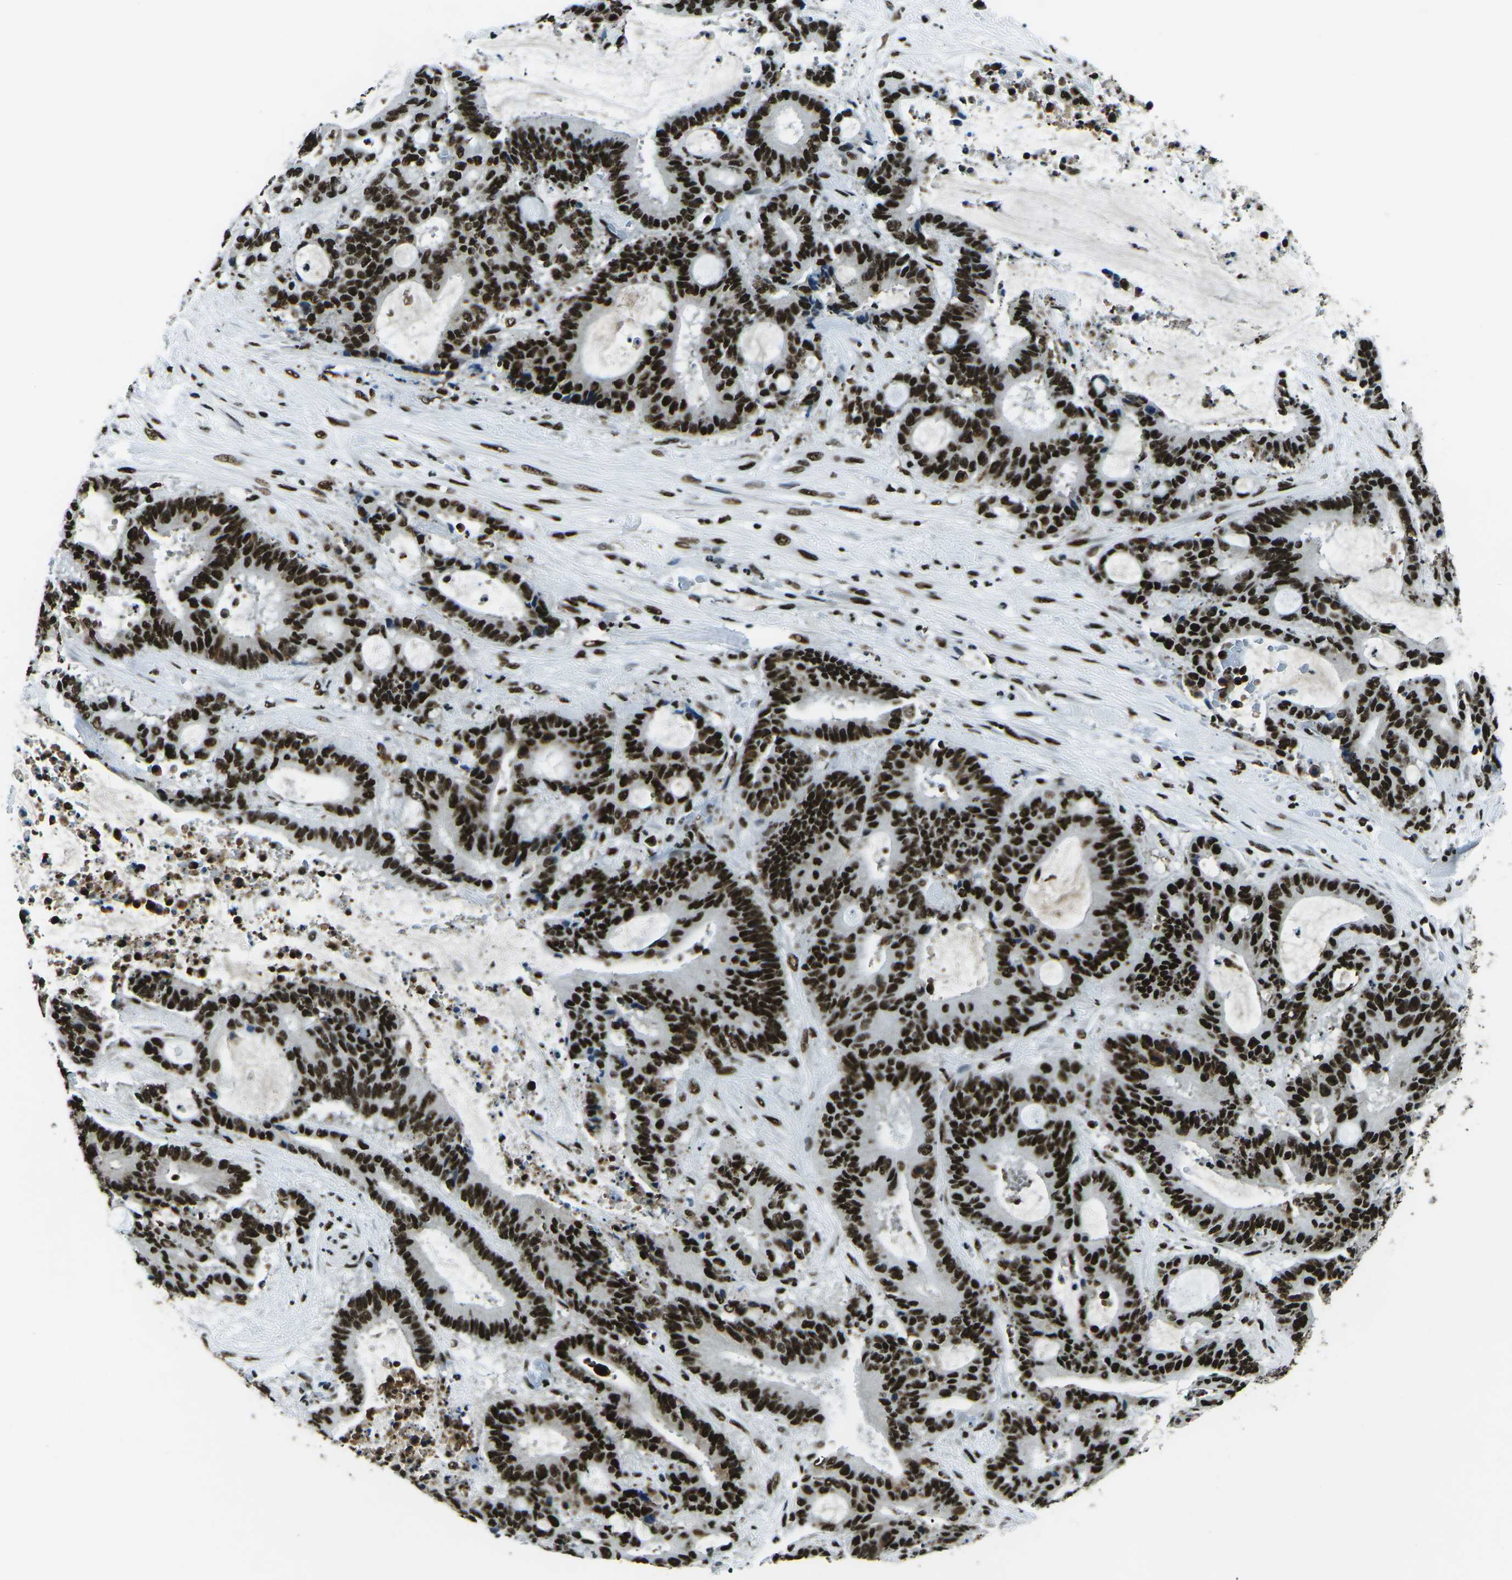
{"staining": {"intensity": "strong", "quantity": ">75%", "location": "nuclear"}, "tissue": "liver cancer", "cell_type": "Tumor cells", "image_type": "cancer", "snomed": [{"axis": "morphology", "description": "Normal tissue, NOS"}, {"axis": "morphology", "description": "Cholangiocarcinoma"}, {"axis": "topography", "description": "Liver"}, {"axis": "topography", "description": "Peripheral nerve tissue"}], "caption": "Strong nuclear staining for a protein is present in about >75% of tumor cells of liver cholangiocarcinoma using IHC.", "gene": "HNRNPL", "patient": {"sex": "female", "age": 73}}